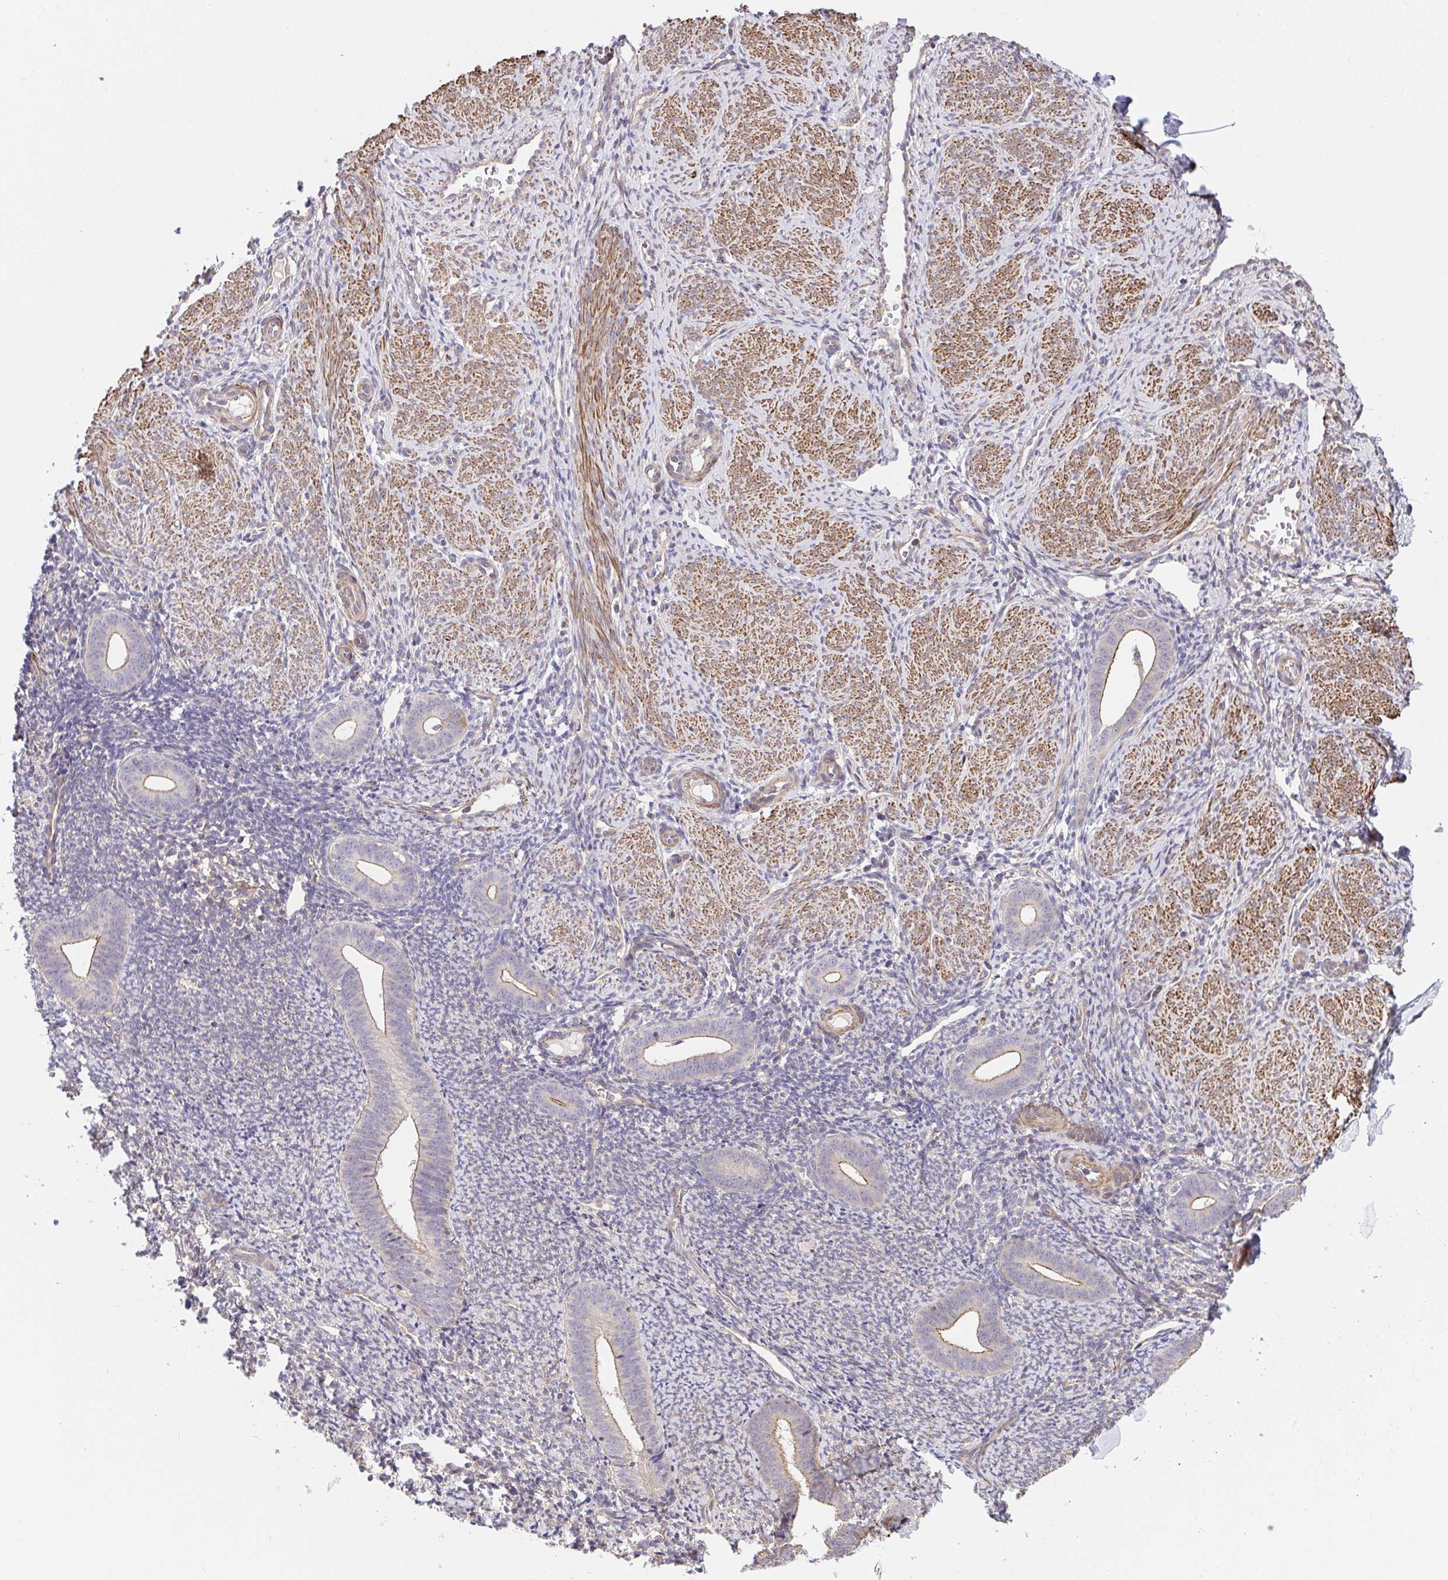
{"staining": {"intensity": "weak", "quantity": "<25%", "location": "cytoplasmic/membranous"}, "tissue": "endometrium", "cell_type": "Cells in endometrial stroma", "image_type": "normal", "snomed": [{"axis": "morphology", "description": "Normal tissue, NOS"}, {"axis": "topography", "description": "Endometrium"}], "caption": "High power microscopy micrograph of an IHC photomicrograph of unremarkable endometrium, revealing no significant positivity in cells in endometrial stroma. The staining was performed using DAB to visualize the protein expression in brown, while the nuclei were stained in blue with hematoxylin (Magnification: 20x).", "gene": "ZNF696", "patient": {"sex": "female", "age": 39}}